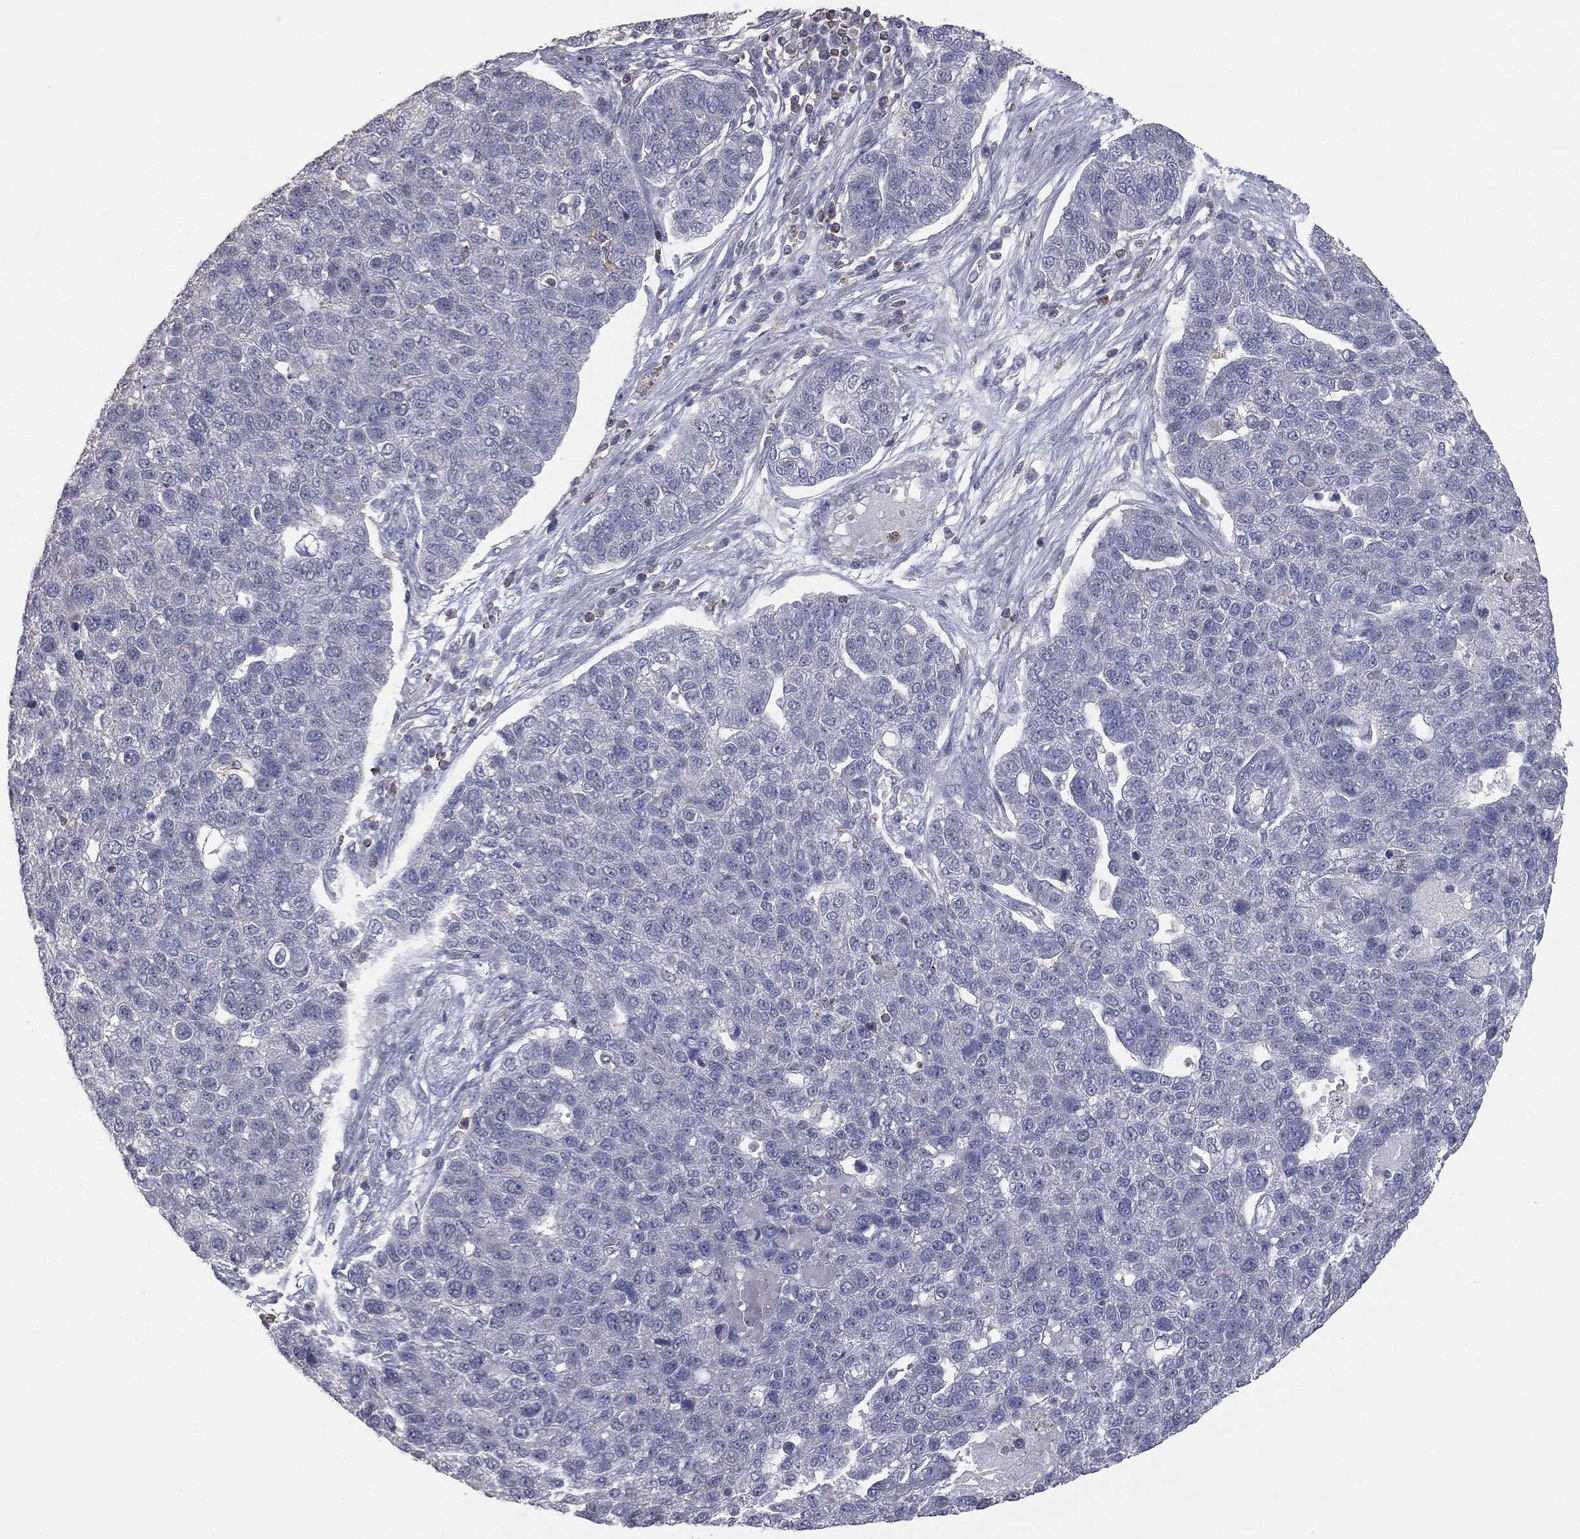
{"staining": {"intensity": "negative", "quantity": "none", "location": "none"}, "tissue": "pancreatic cancer", "cell_type": "Tumor cells", "image_type": "cancer", "snomed": [{"axis": "morphology", "description": "Adenocarcinoma, NOS"}, {"axis": "topography", "description": "Pancreas"}], "caption": "IHC micrograph of neoplastic tissue: pancreatic cancer (adenocarcinoma) stained with DAB exhibits no significant protein positivity in tumor cells.", "gene": "PSTPIP1", "patient": {"sex": "female", "age": 61}}